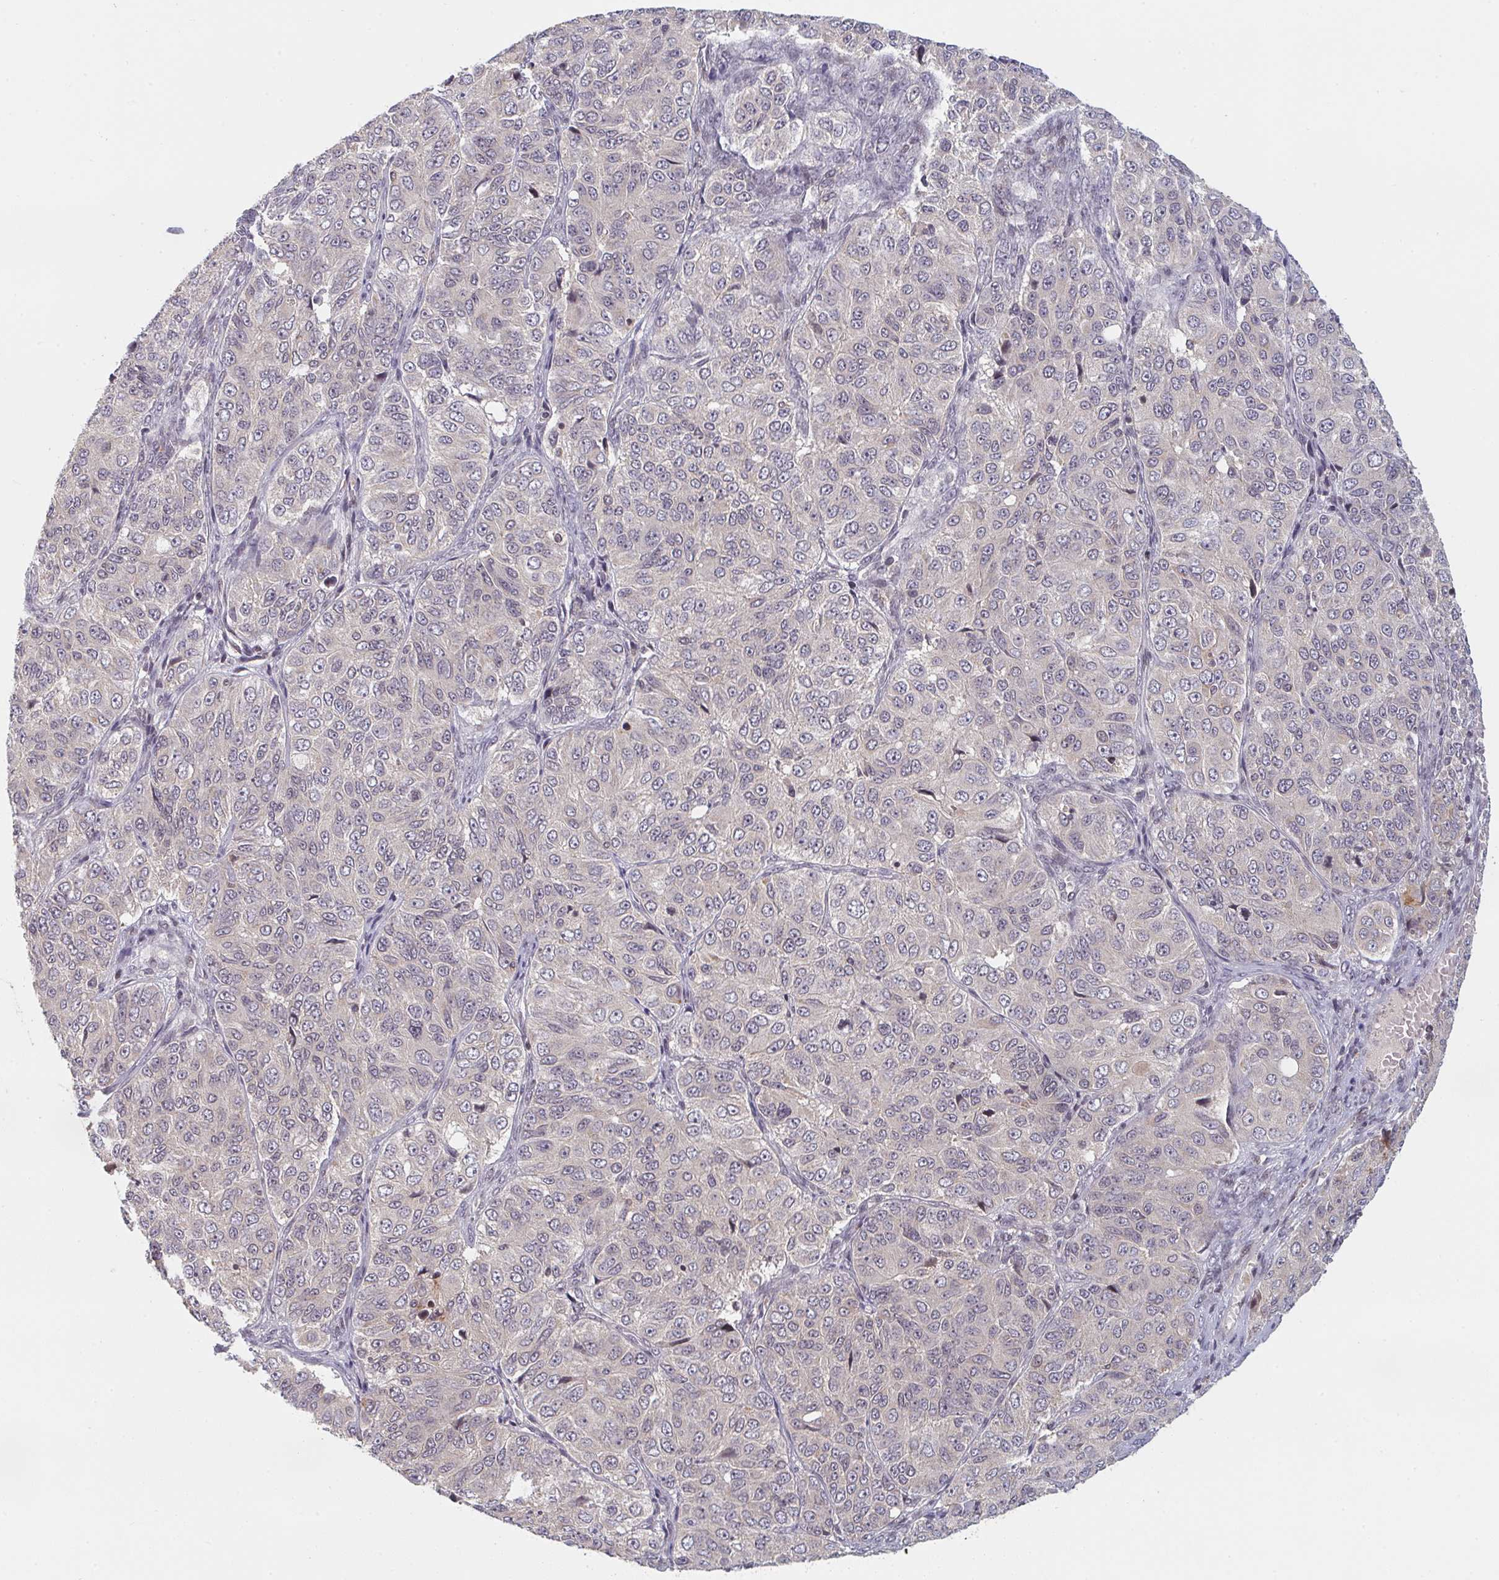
{"staining": {"intensity": "negative", "quantity": "none", "location": "none"}, "tissue": "ovarian cancer", "cell_type": "Tumor cells", "image_type": "cancer", "snomed": [{"axis": "morphology", "description": "Carcinoma, endometroid"}, {"axis": "topography", "description": "Ovary"}], "caption": "This image is of ovarian cancer stained with IHC to label a protein in brown with the nuclei are counter-stained blue. There is no expression in tumor cells. (DAB immunohistochemistry (IHC) visualized using brightfield microscopy, high magnification).", "gene": "DCST1", "patient": {"sex": "female", "age": 51}}